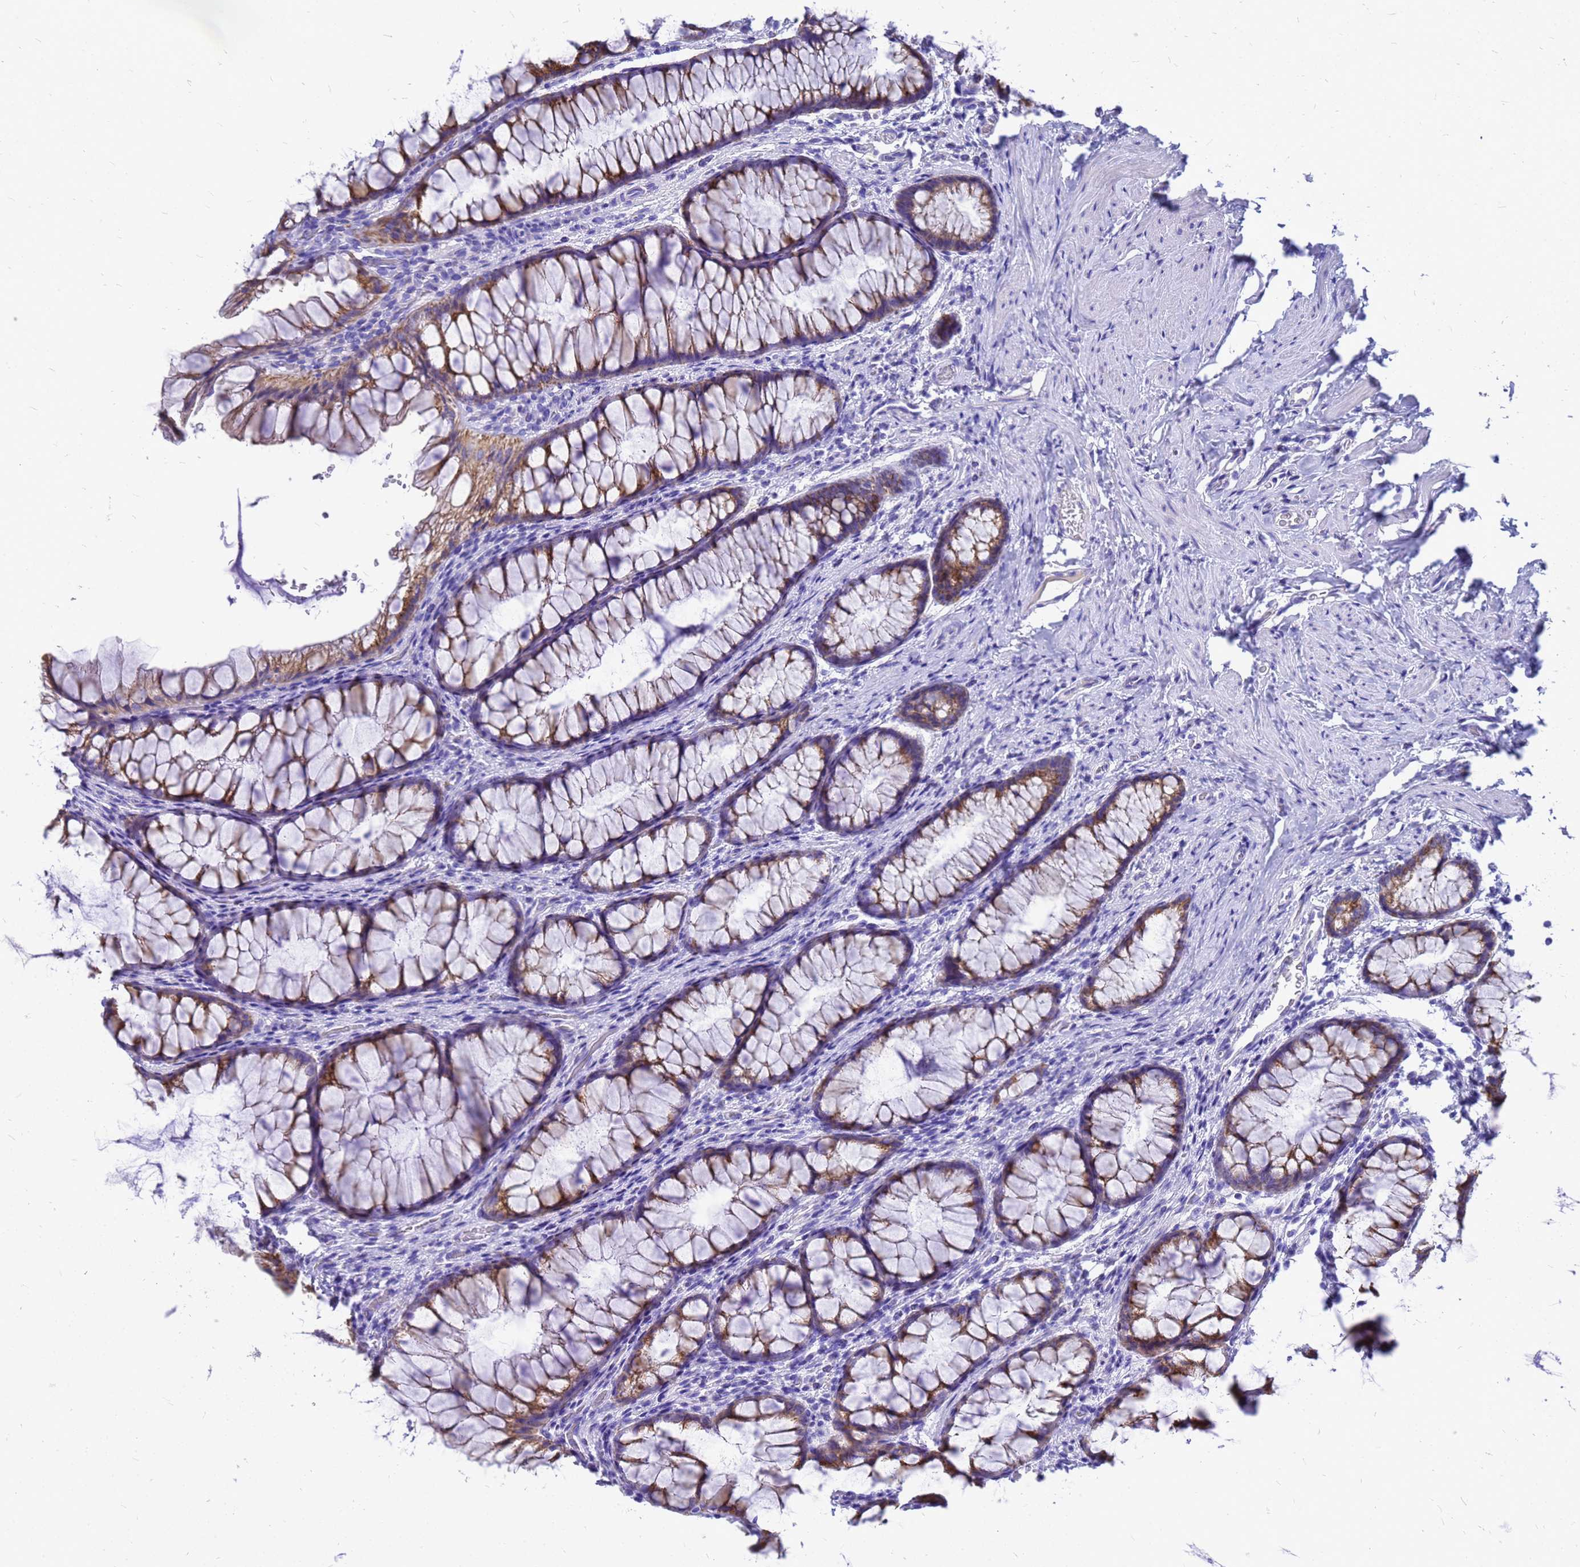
{"staining": {"intensity": "negative", "quantity": "none", "location": "none"}, "tissue": "colon", "cell_type": "Endothelial cells", "image_type": "normal", "snomed": [{"axis": "morphology", "description": "Normal tissue, NOS"}, {"axis": "topography", "description": "Colon"}], "caption": "Human colon stained for a protein using IHC reveals no staining in endothelial cells.", "gene": "OR52E2", "patient": {"sex": "female", "age": 62}}